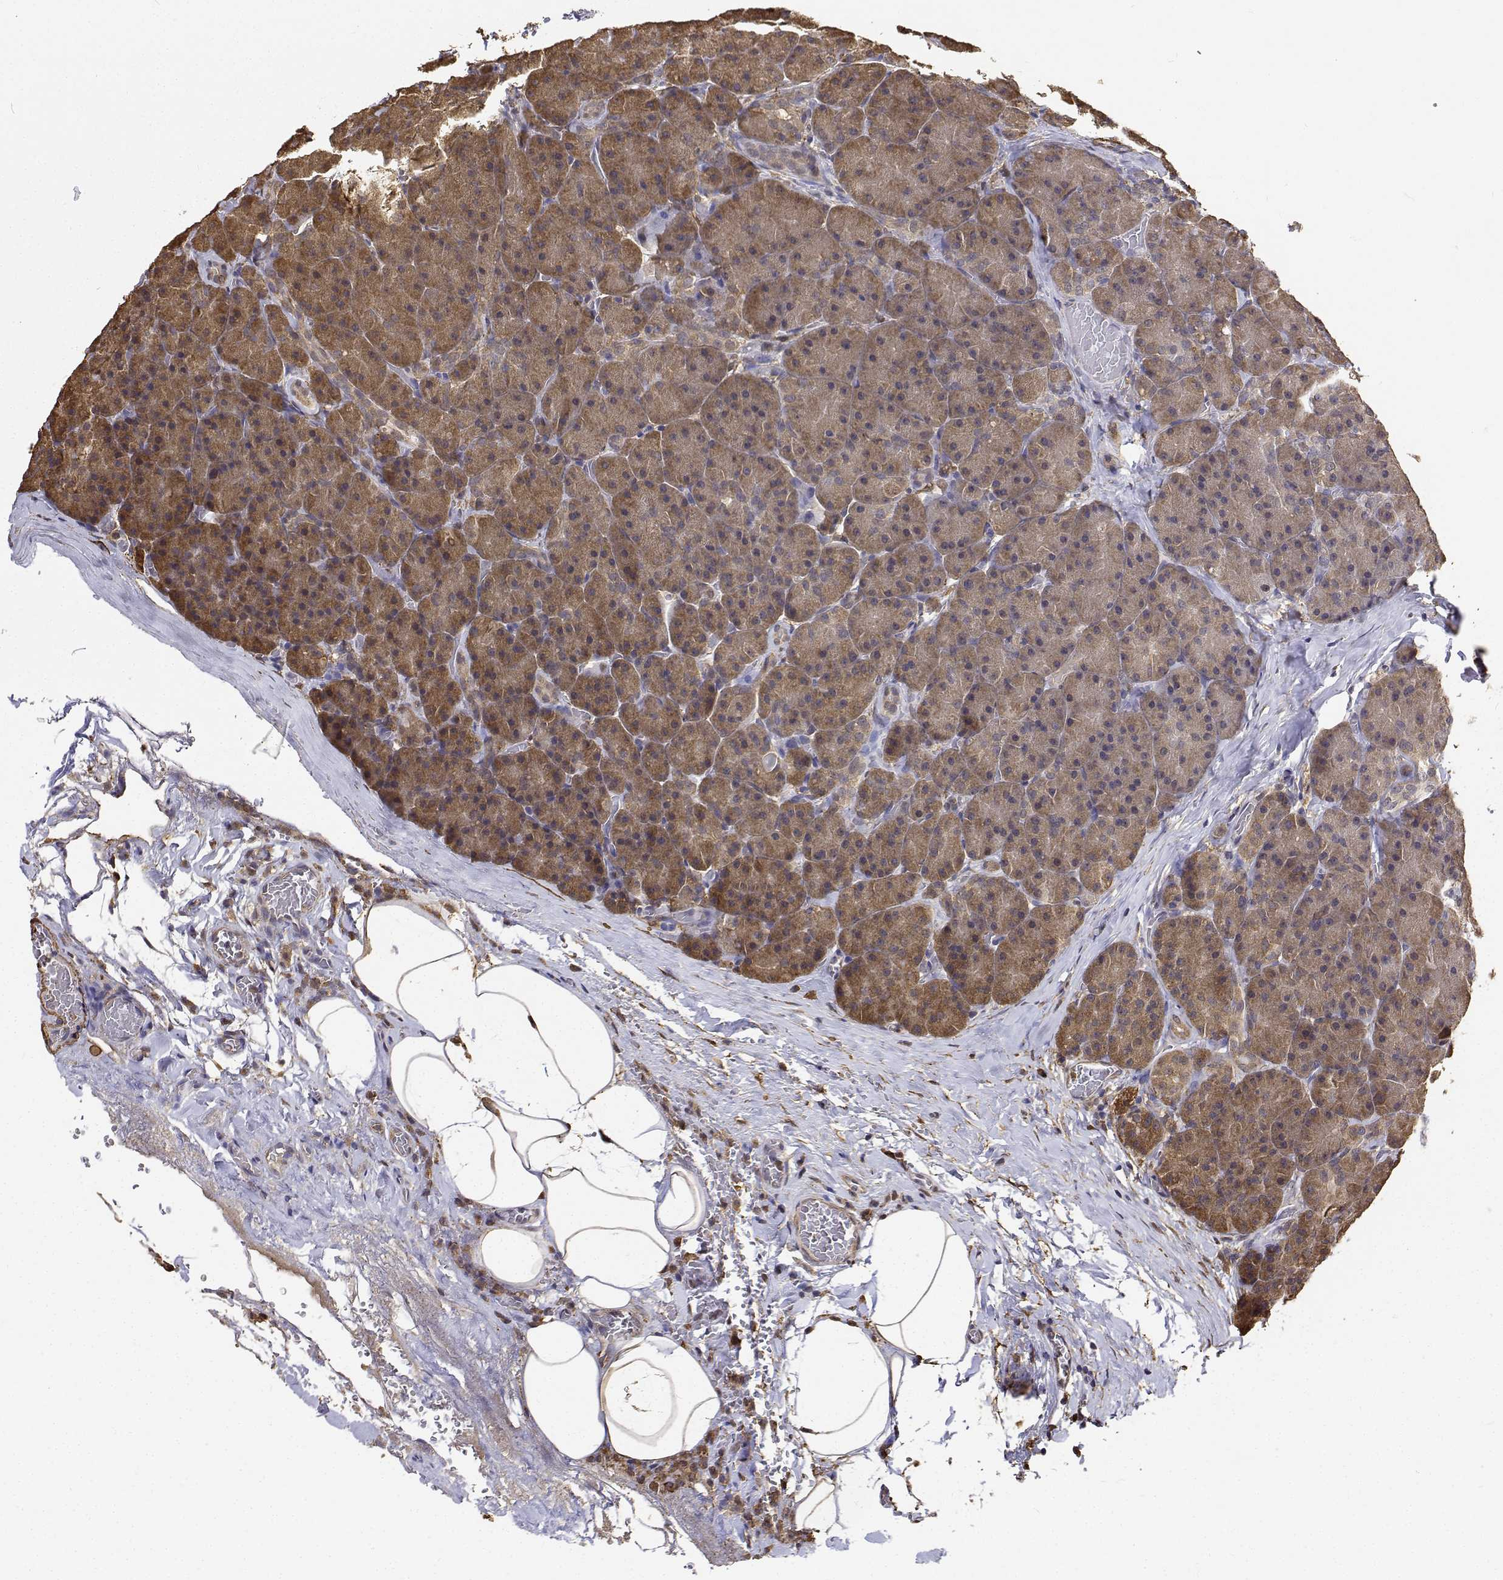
{"staining": {"intensity": "strong", "quantity": ">75%", "location": "cytoplasmic/membranous"}, "tissue": "pancreas", "cell_type": "Exocrine glandular cells", "image_type": "normal", "snomed": [{"axis": "morphology", "description": "Normal tissue, NOS"}, {"axis": "topography", "description": "Pancreas"}], "caption": "Pancreas stained with DAB immunohistochemistry shows high levels of strong cytoplasmic/membranous positivity in approximately >75% of exocrine glandular cells.", "gene": "PCID2", "patient": {"sex": "male", "age": 57}}